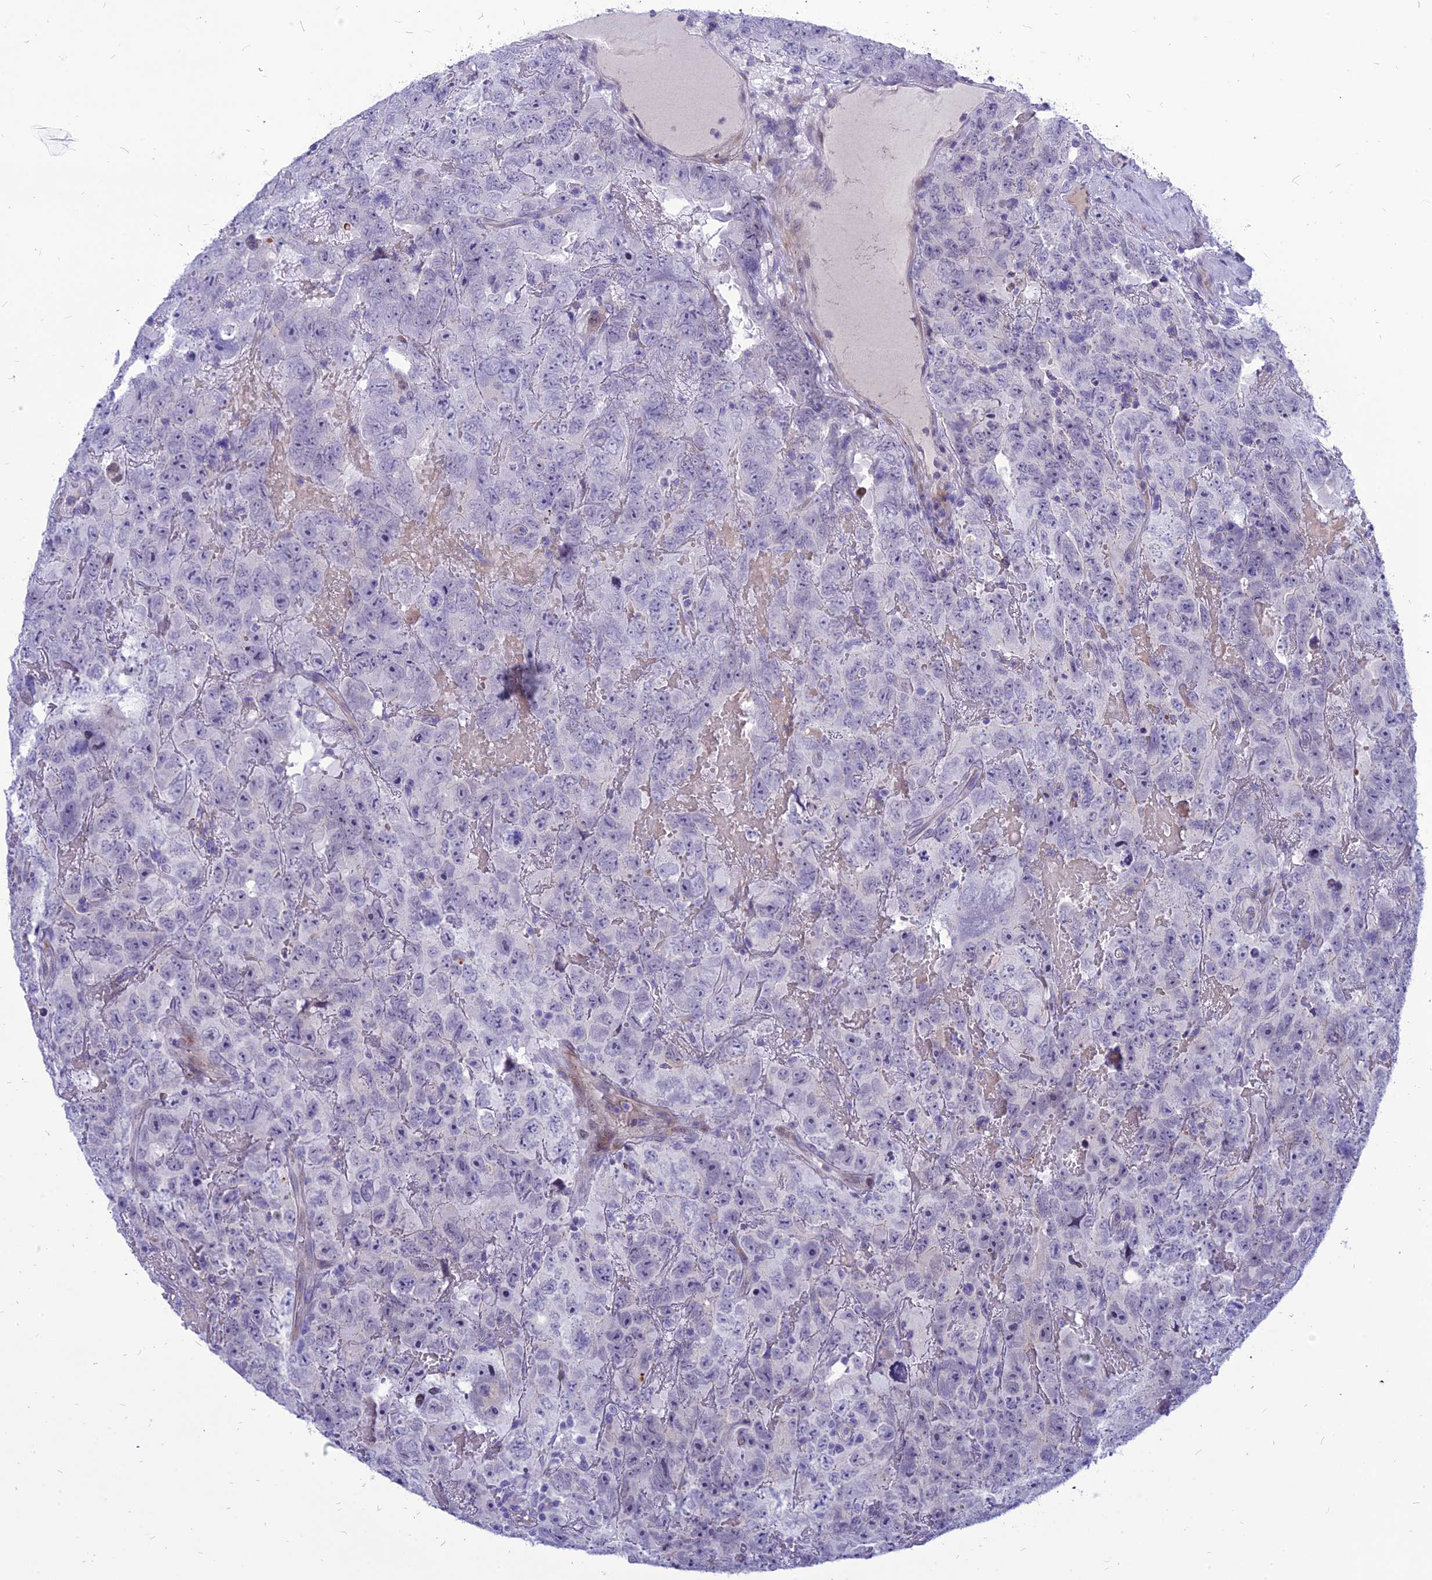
{"staining": {"intensity": "negative", "quantity": "none", "location": "none"}, "tissue": "testis cancer", "cell_type": "Tumor cells", "image_type": "cancer", "snomed": [{"axis": "morphology", "description": "Carcinoma, Embryonal, NOS"}, {"axis": "topography", "description": "Testis"}], "caption": "Protein analysis of embryonal carcinoma (testis) displays no significant staining in tumor cells.", "gene": "MBD3L1", "patient": {"sex": "male", "age": 45}}